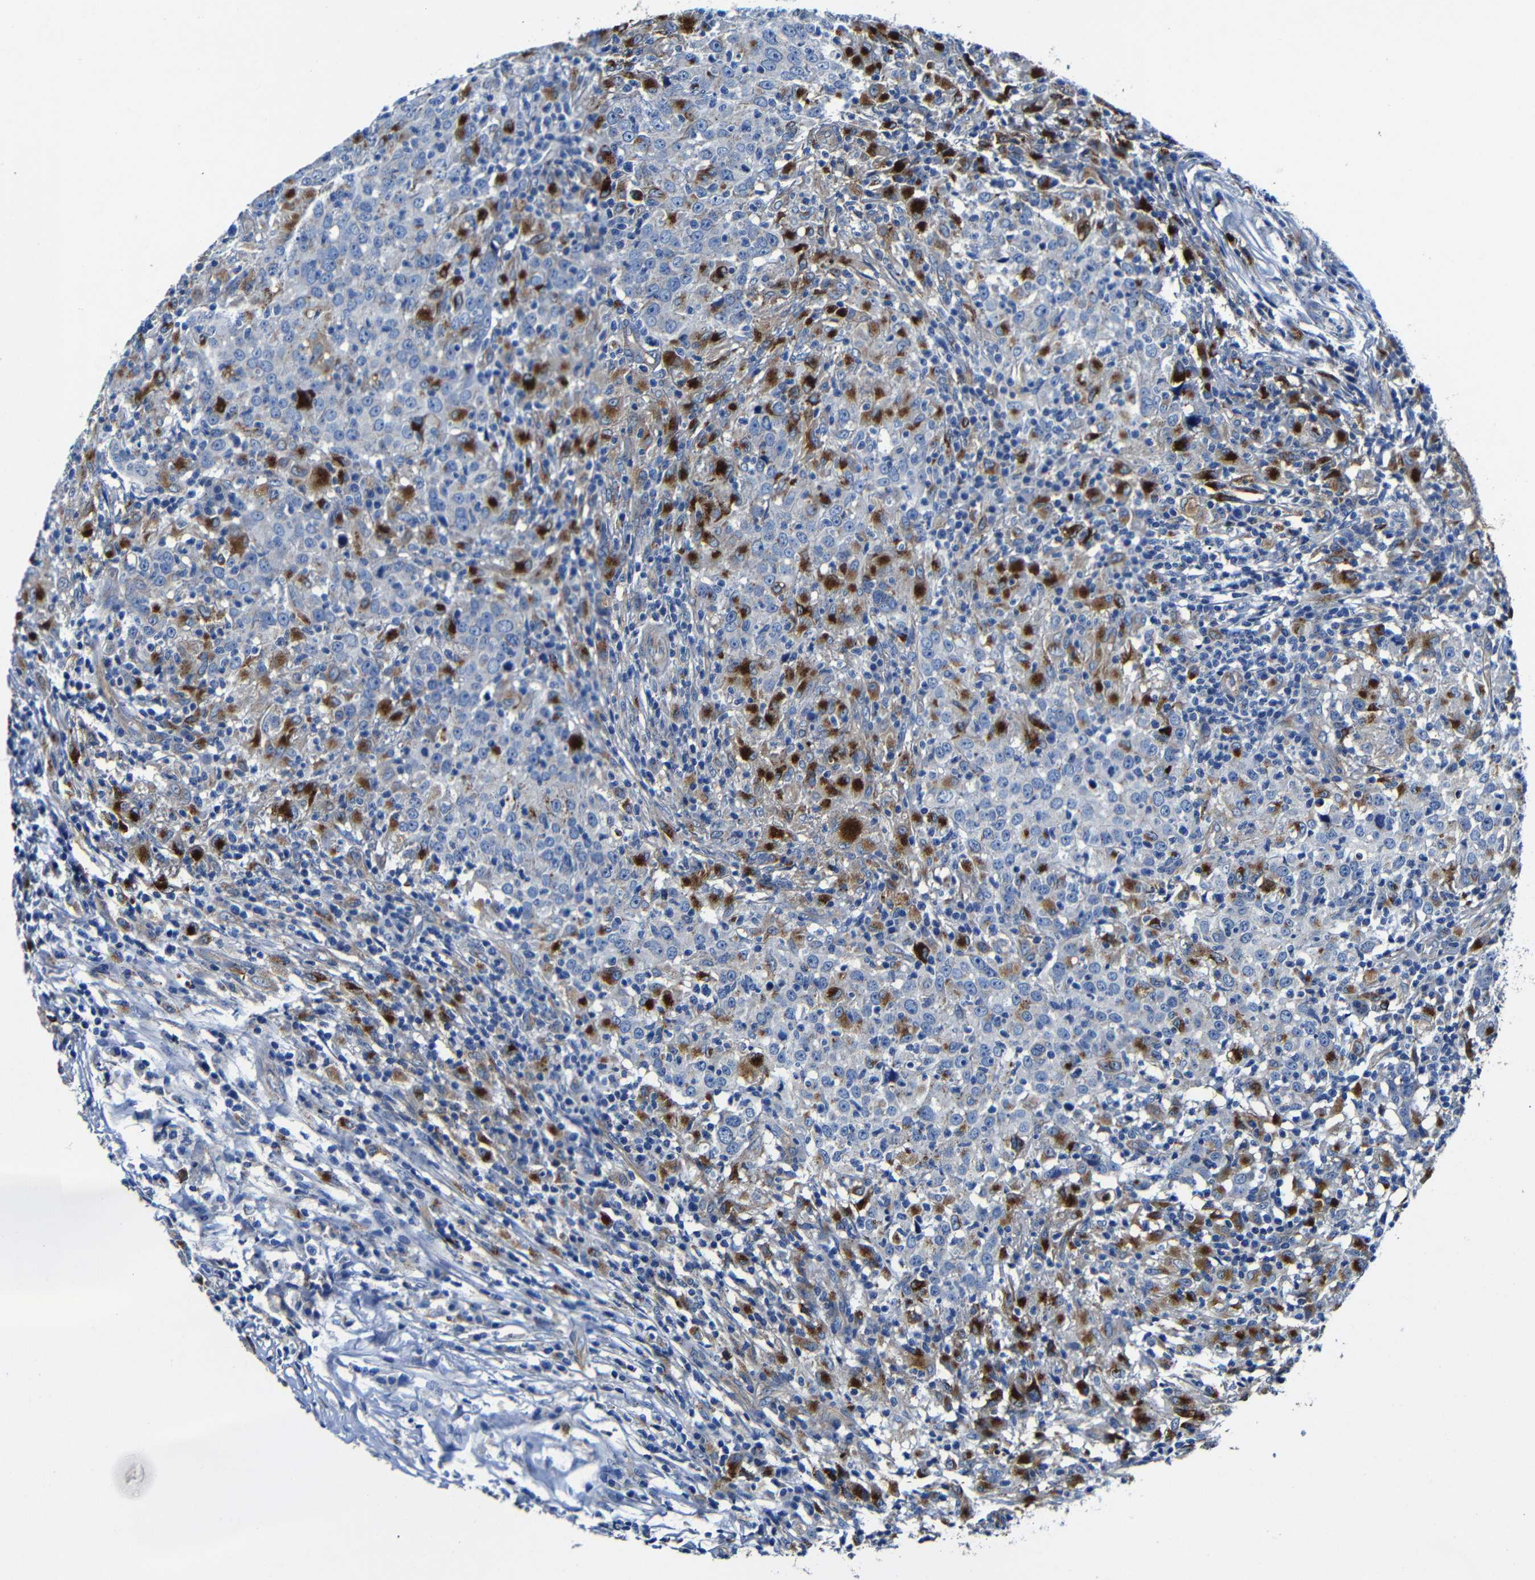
{"staining": {"intensity": "strong", "quantity": "25%-75%", "location": "cytoplasmic/membranous"}, "tissue": "head and neck cancer", "cell_type": "Tumor cells", "image_type": "cancer", "snomed": [{"axis": "morphology", "description": "Adenocarcinoma, NOS"}, {"axis": "topography", "description": "Salivary gland"}, {"axis": "topography", "description": "Head-Neck"}], "caption": "Tumor cells reveal high levels of strong cytoplasmic/membranous expression in about 25%-75% of cells in human head and neck adenocarcinoma.", "gene": "GIMAP2", "patient": {"sex": "female", "age": 65}}